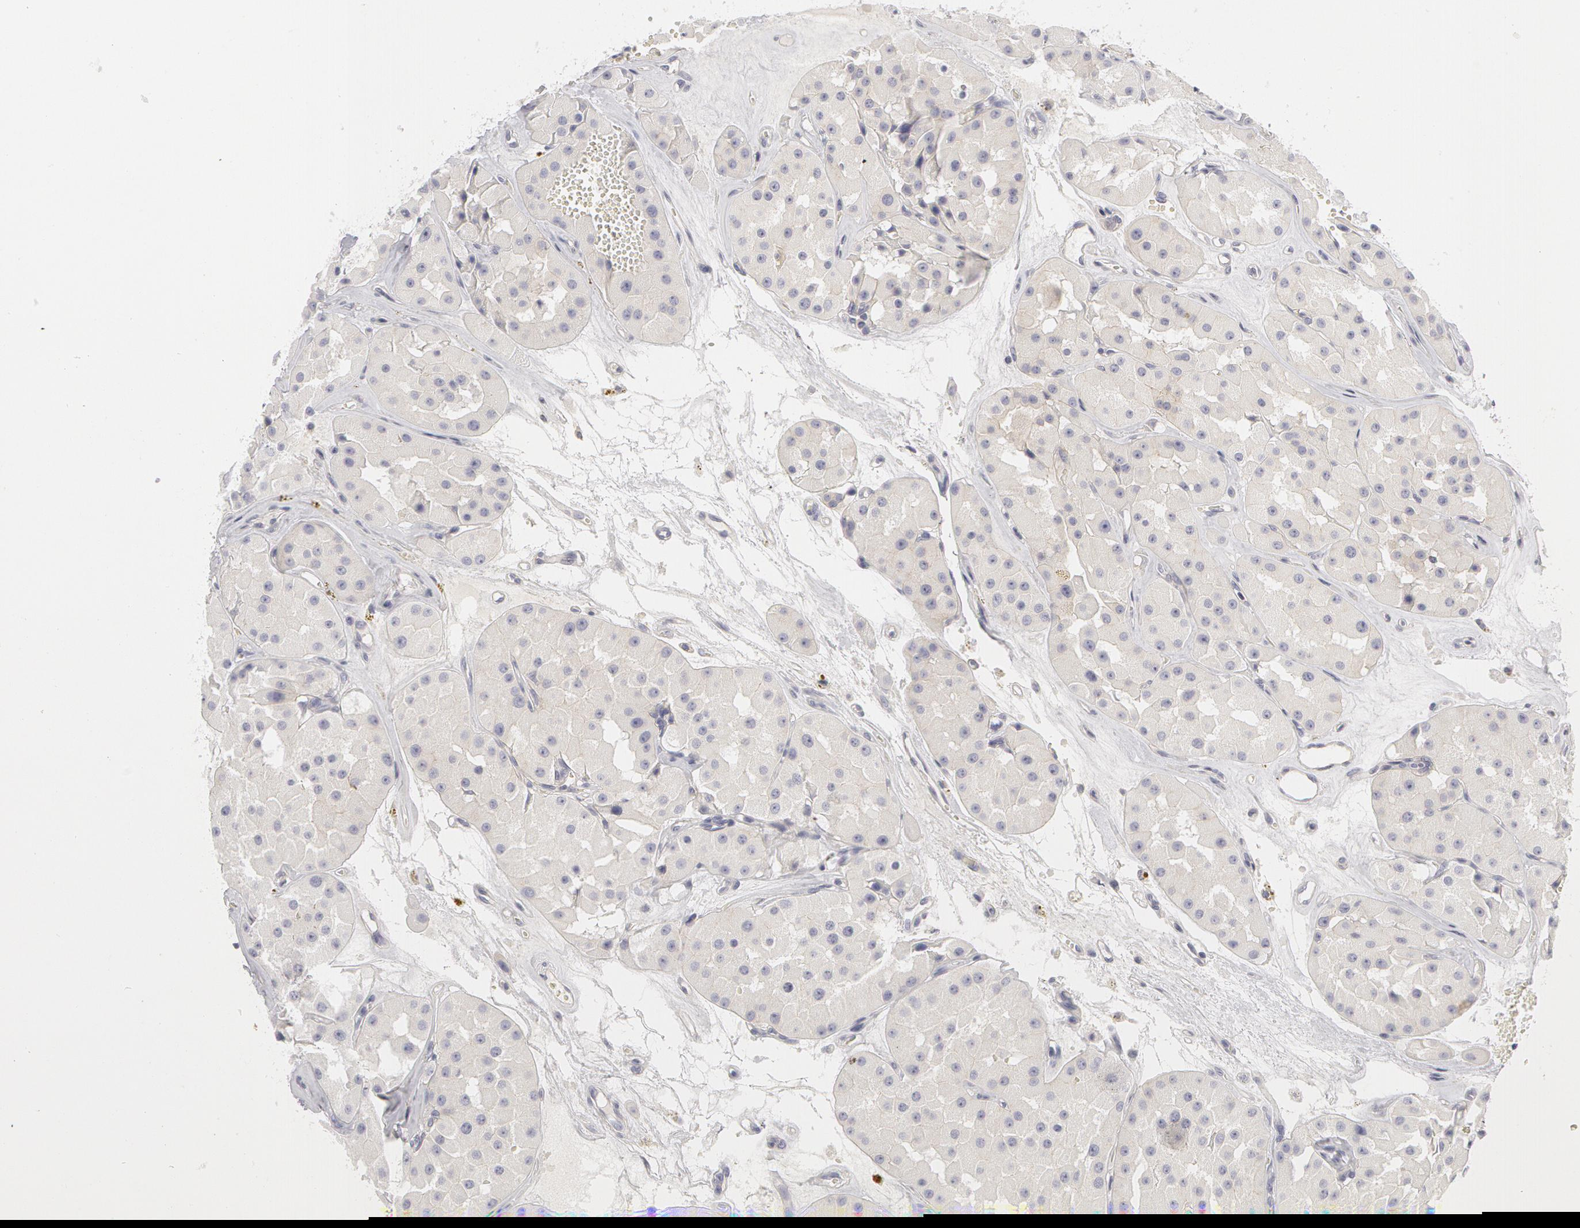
{"staining": {"intensity": "negative", "quantity": "none", "location": "none"}, "tissue": "renal cancer", "cell_type": "Tumor cells", "image_type": "cancer", "snomed": [{"axis": "morphology", "description": "Adenocarcinoma, uncertain malignant potential"}, {"axis": "topography", "description": "Kidney"}], "caption": "Renal cancer (adenocarcinoma,  uncertain malignant potential) stained for a protein using immunohistochemistry (IHC) exhibits no staining tumor cells.", "gene": "ABCB1", "patient": {"sex": "male", "age": 63}}